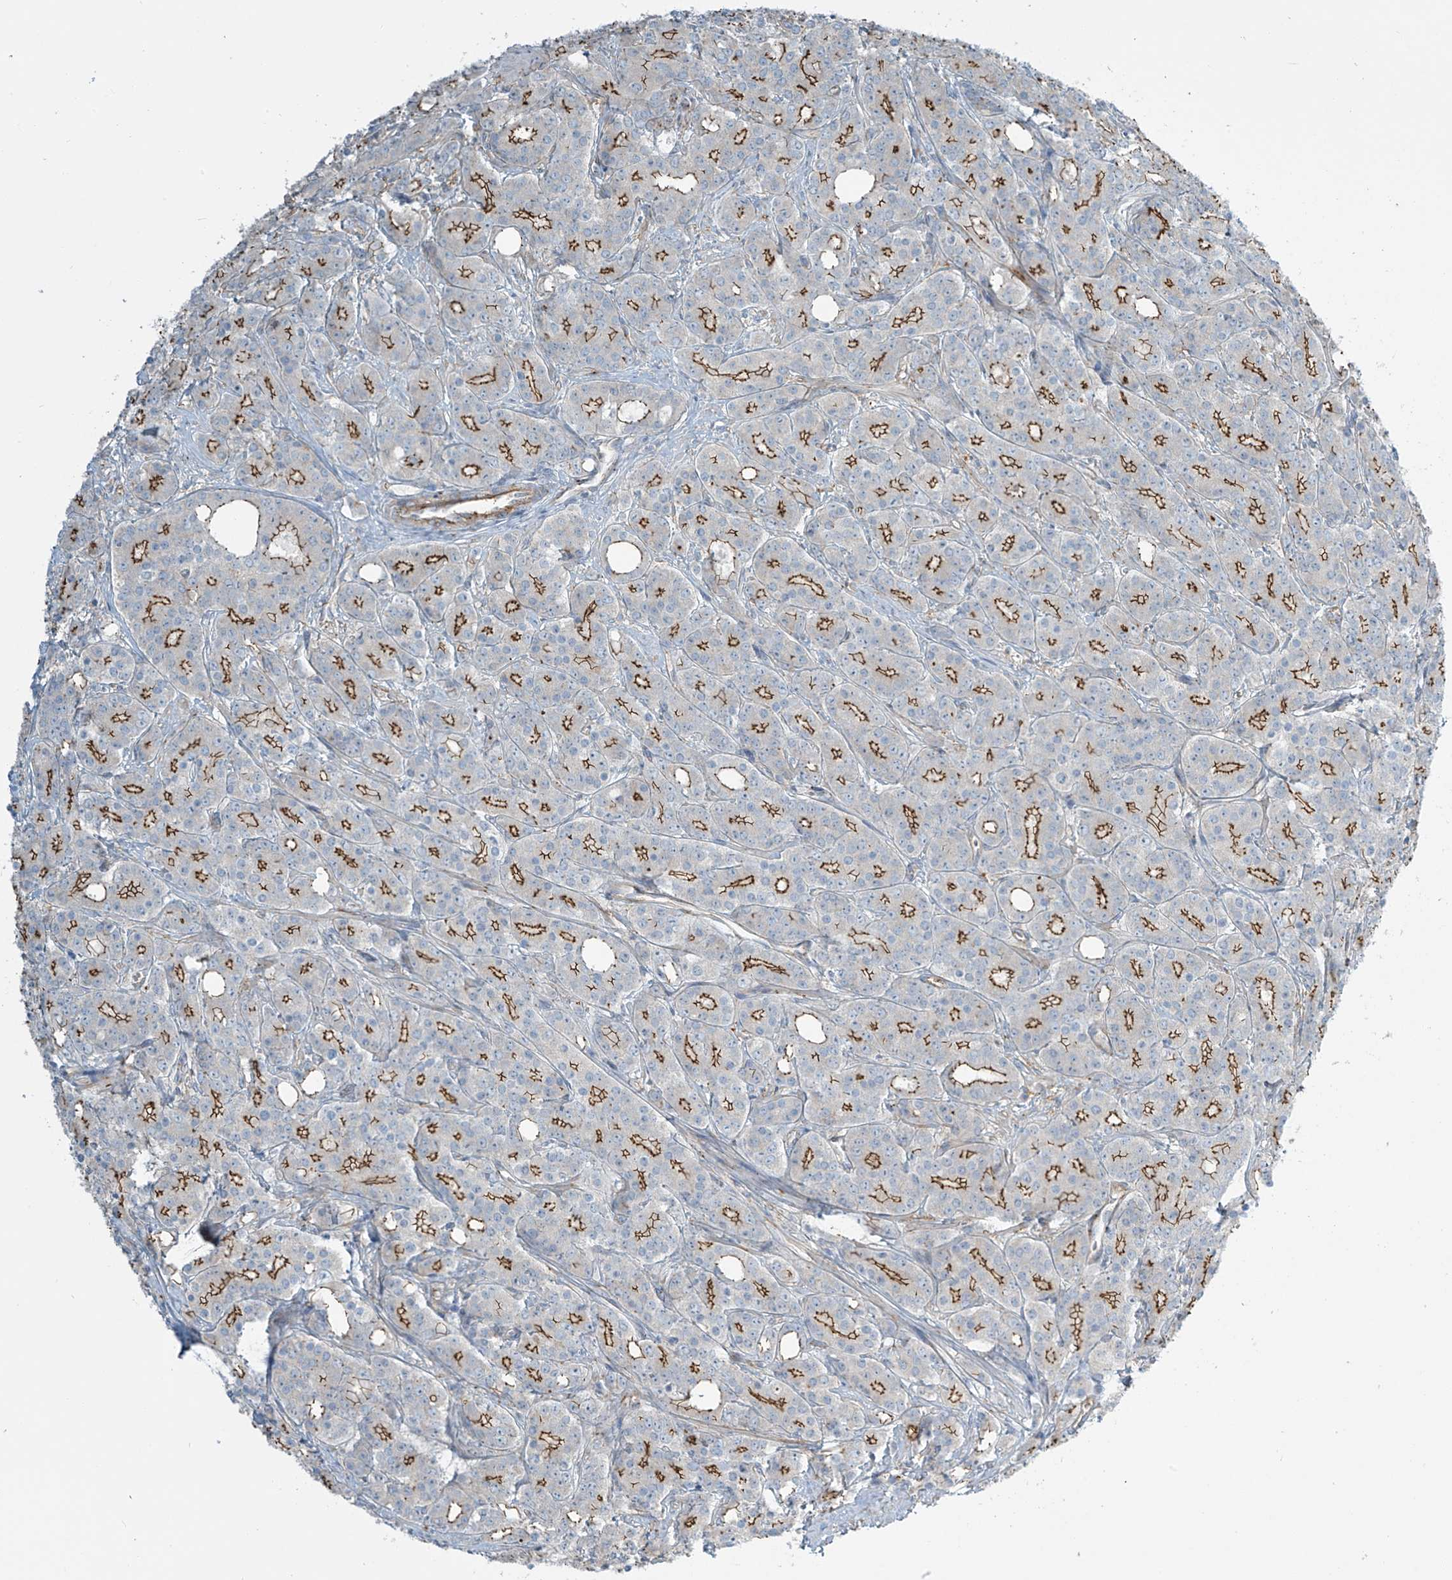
{"staining": {"intensity": "strong", "quantity": ">75%", "location": "cytoplasmic/membranous"}, "tissue": "prostate cancer", "cell_type": "Tumor cells", "image_type": "cancer", "snomed": [{"axis": "morphology", "description": "Adenocarcinoma, High grade"}, {"axis": "topography", "description": "Prostate"}], "caption": "High-power microscopy captured an immunohistochemistry micrograph of adenocarcinoma (high-grade) (prostate), revealing strong cytoplasmic/membranous positivity in approximately >75% of tumor cells. Ihc stains the protein of interest in brown and the nuclei are stained blue.", "gene": "SLC9A2", "patient": {"sex": "male", "age": 62}}